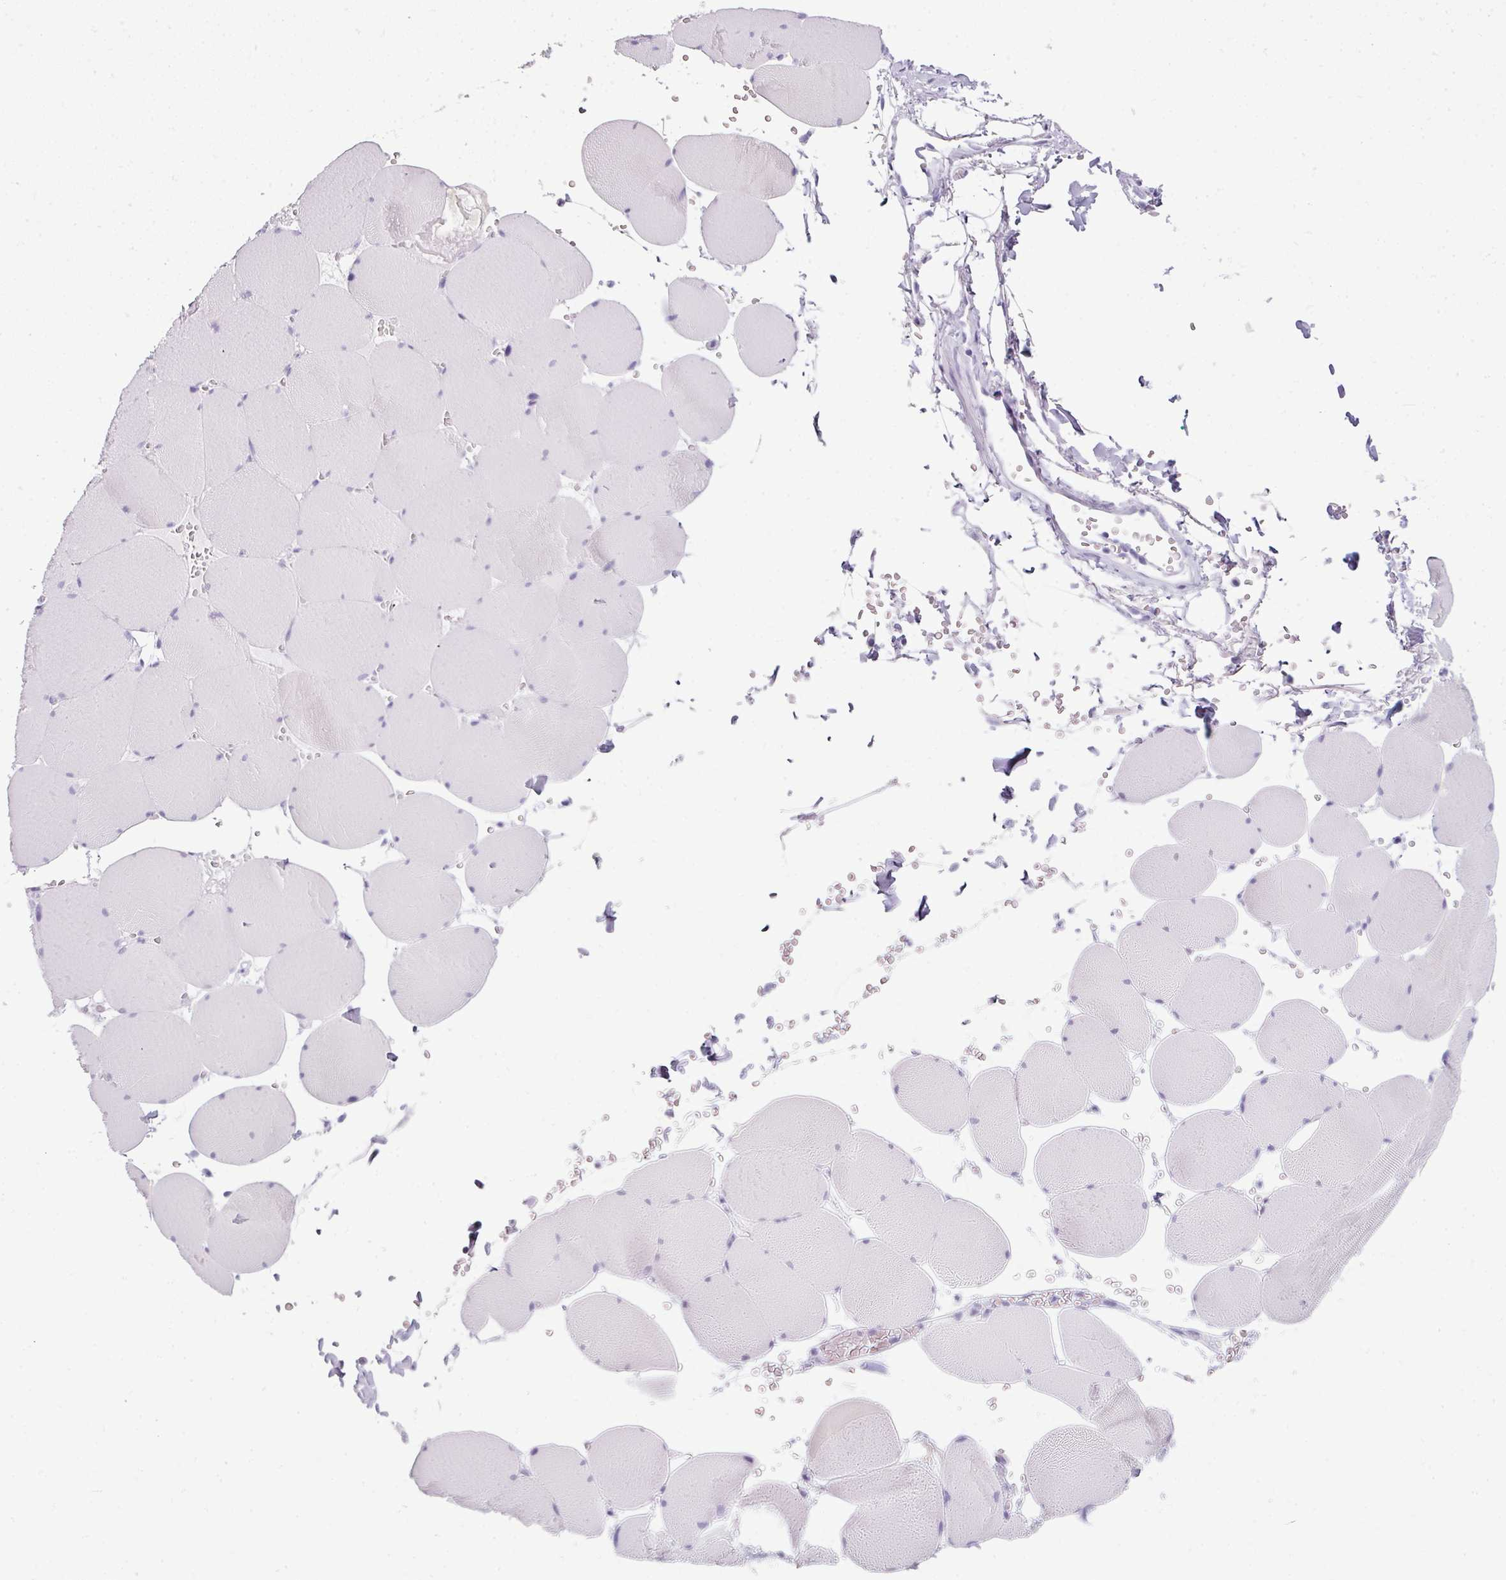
{"staining": {"intensity": "negative", "quantity": "none", "location": "none"}, "tissue": "skeletal muscle", "cell_type": "Myocytes", "image_type": "normal", "snomed": [{"axis": "morphology", "description": "Normal tissue, NOS"}, {"axis": "topography", "description": "Skeletal muscle"}, {"axis": "topography", "description": "Head-Neck"}], "caption": "Histopathology image shows no significant protein positivity in myocytes of unremarkable skeletal muscle. (DAB (3,3'-diaminobenzidine) immunohistochemistry (IHC), high magnification).", "gene": "SCT", "patient": {"sex": "male", "age": 66}}